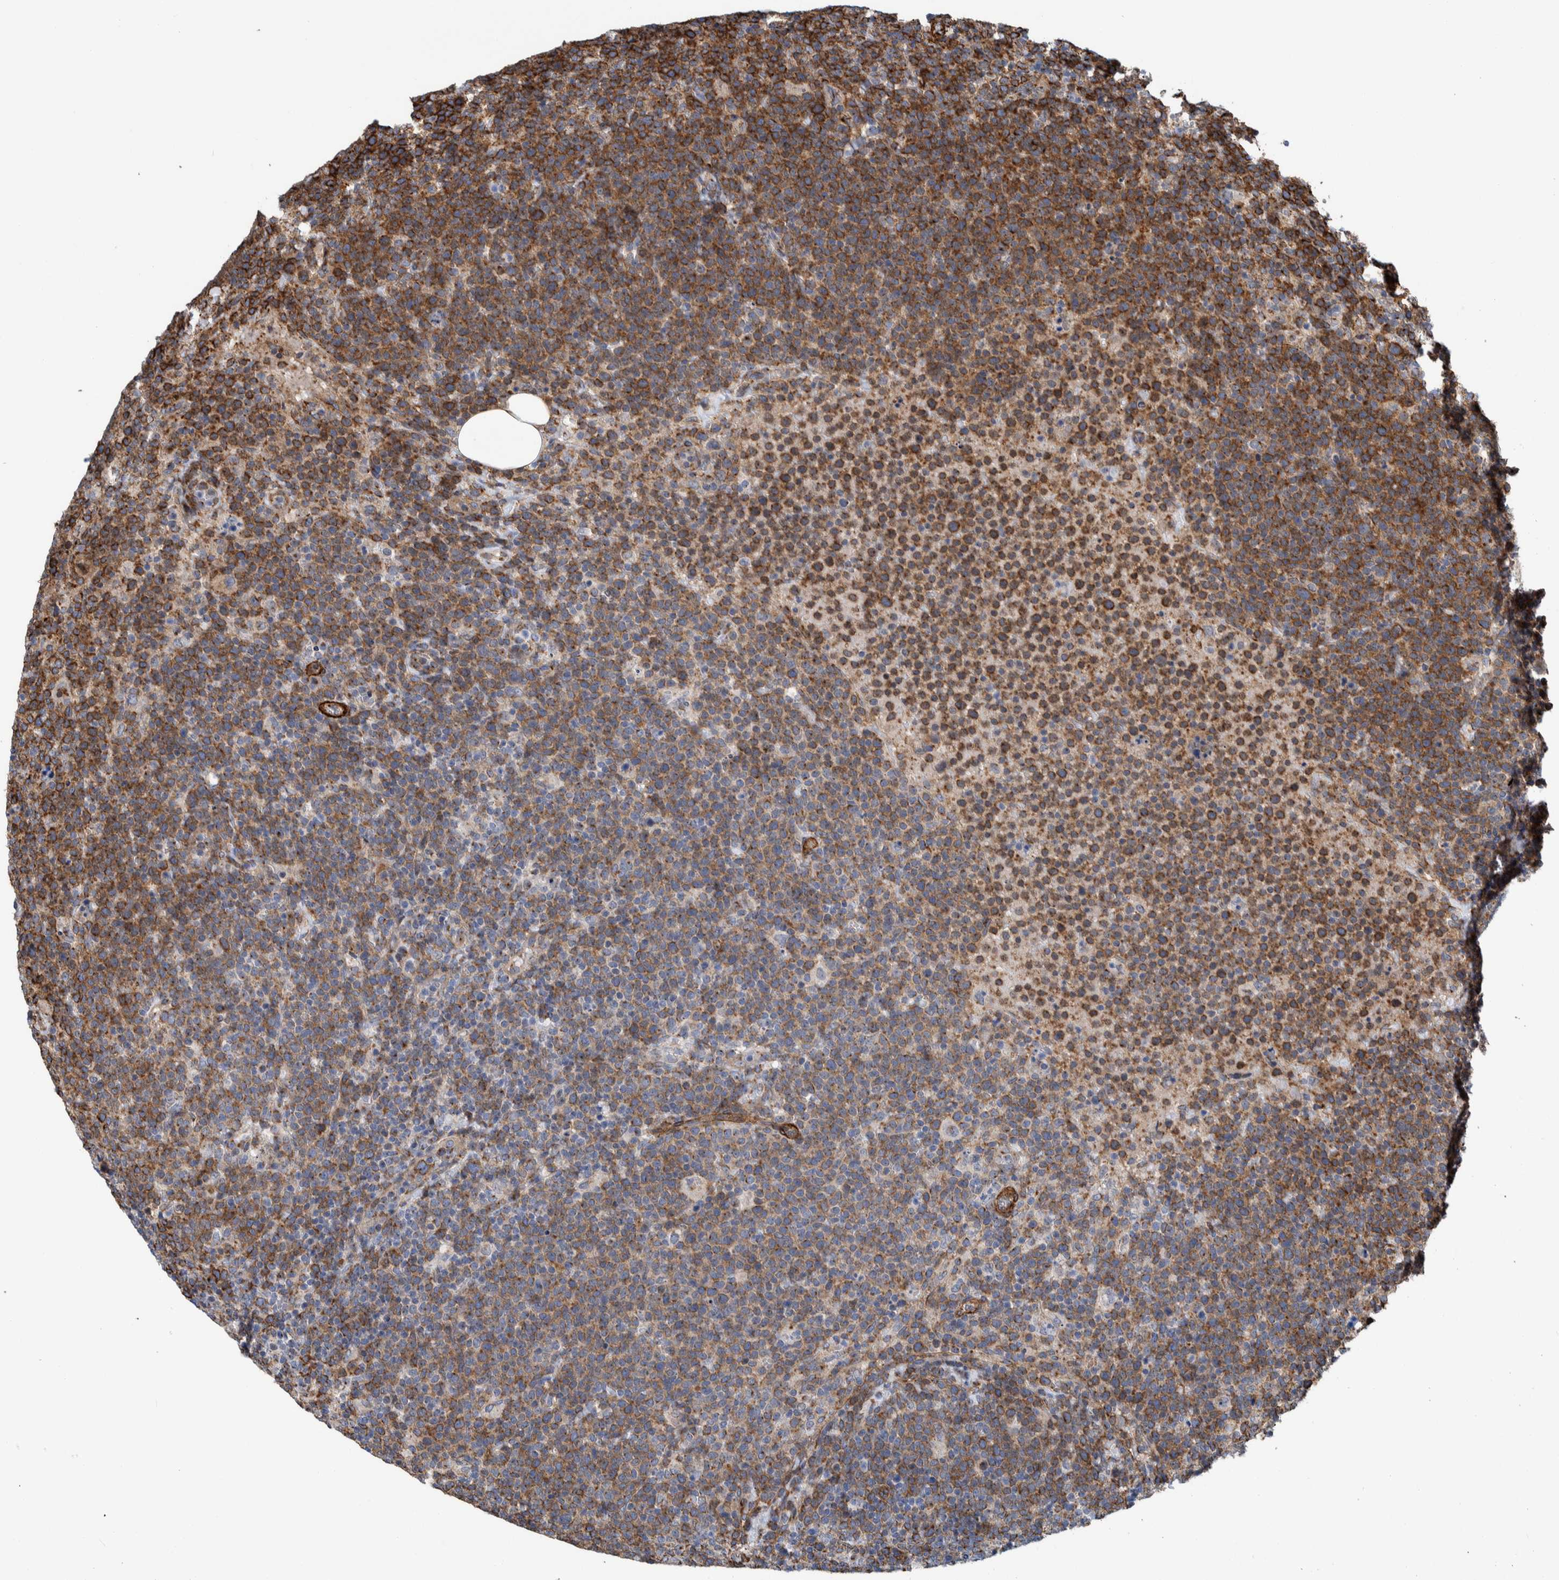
{"staining": {"intensity": "strong", "quantity": ">75%", "location": "cytoplasmic/membranous"}, "tissue": "lymphoma", "cell_type": "Tumor cells", "image_type": "cancer", "snomed": [{"axis": "morphology", "description": "Malignant lymphoma, non-Hodgkin's type, High grade"}, {"axis": "topography", "description": "Lymph node"}], "caption": "This micrograph displays immunohistochemistry (IHC) staining of lymphoma, with high strong cytoplasmic/membranous staining in approximately >75% of tumor cells.", "gene": "CCDC57", "patient": {"sex": "male", "age": 61}}